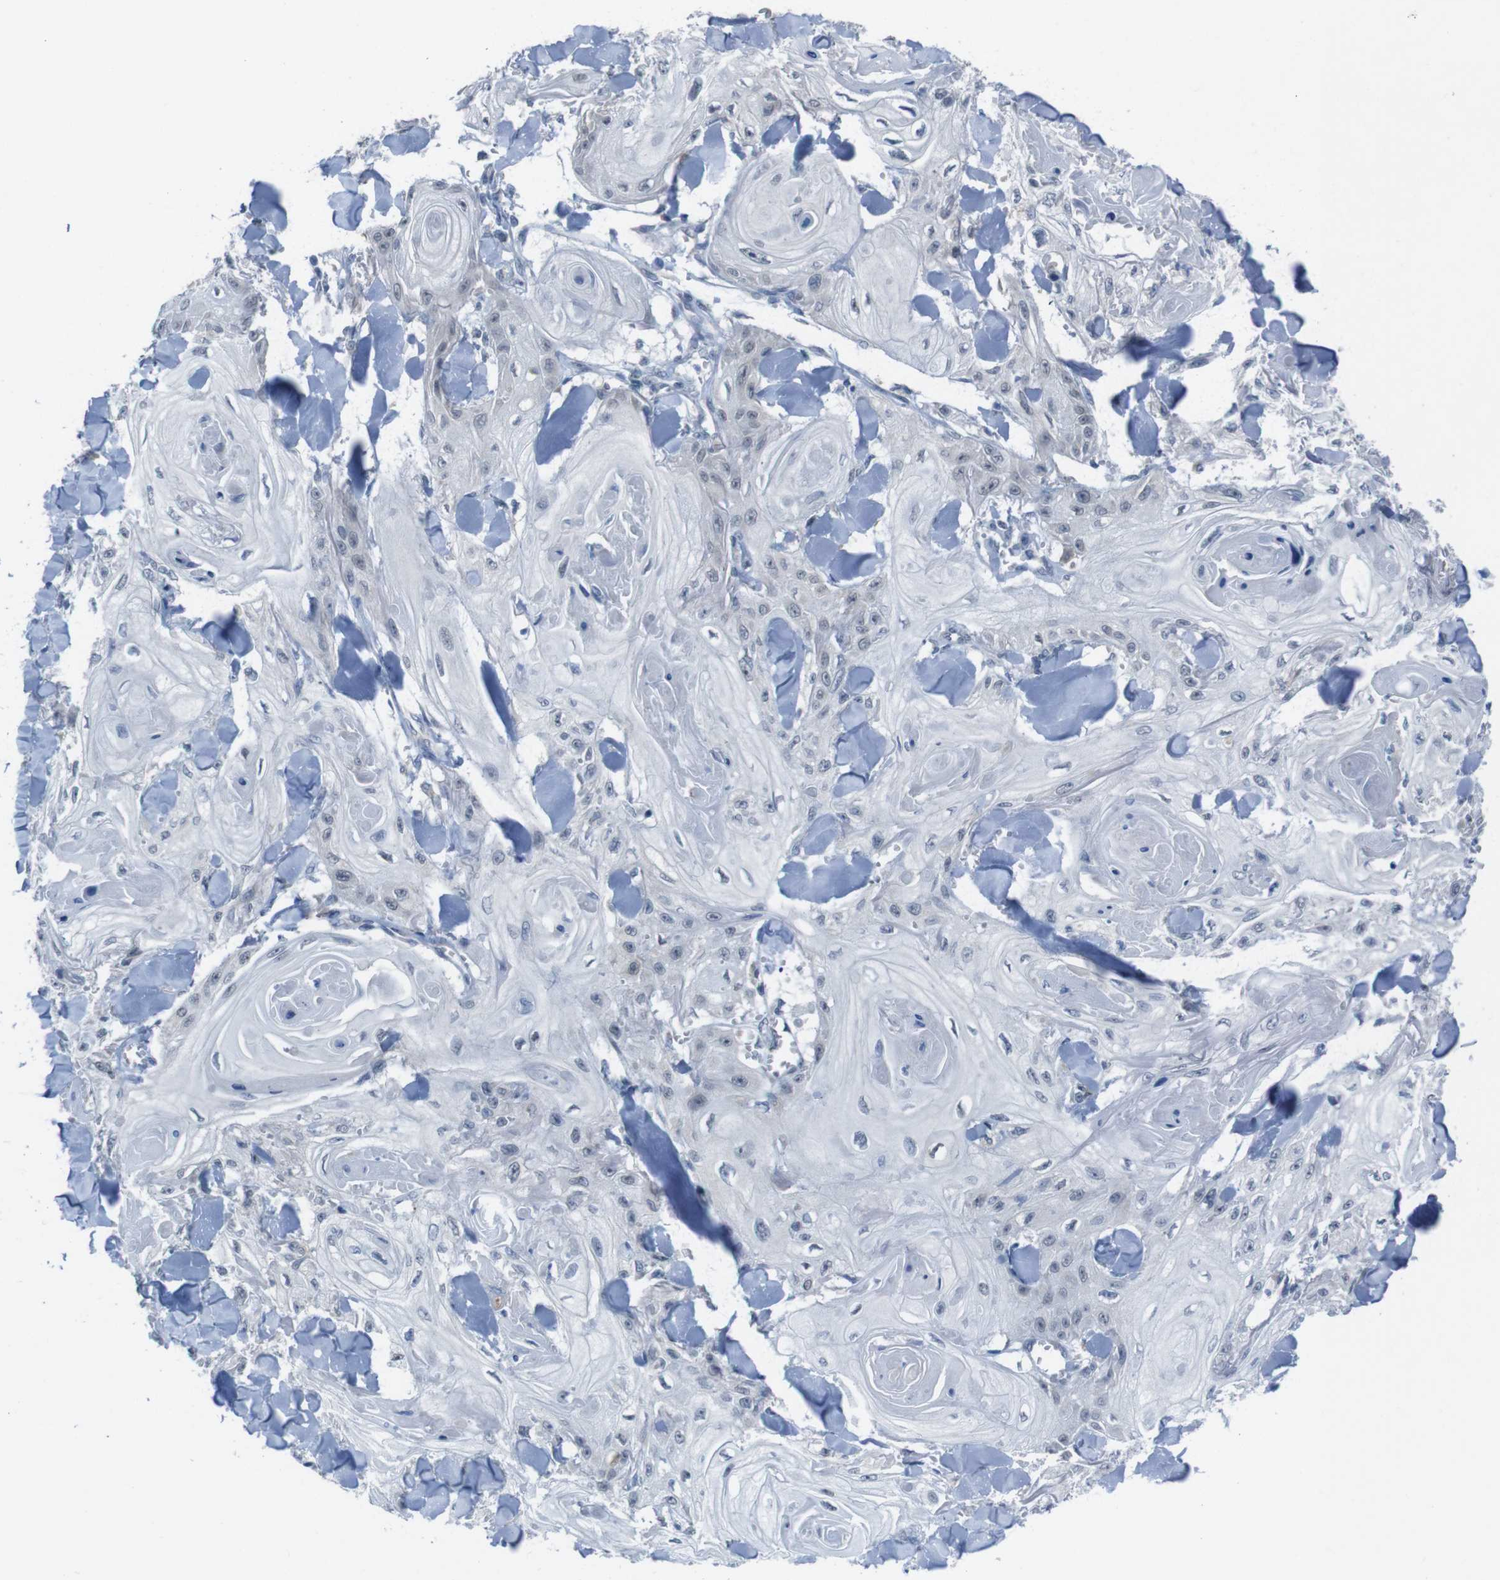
{"staining": {"intensity": "negative", "quantity": "none", "location": "none"}, "tissue": "skin cancer", "cell_type": "Tumor cells", "image_type": "cancer", "snomed": [{"axis": "morphology", "description": "Squamous cell carcinoma, NOS"}, {"axis": "topography", "description": "Skin"}], "caption": "Immunohistochemistry micrograph of human squamous cell carcinoma (skin) stained for a protein (brown), which displays no staining in tumor cells. (DAB immunohistochemistry (IHC), high magnification).", "gene": "CDH22", "patient": {"sex": "male", "age": 74}}